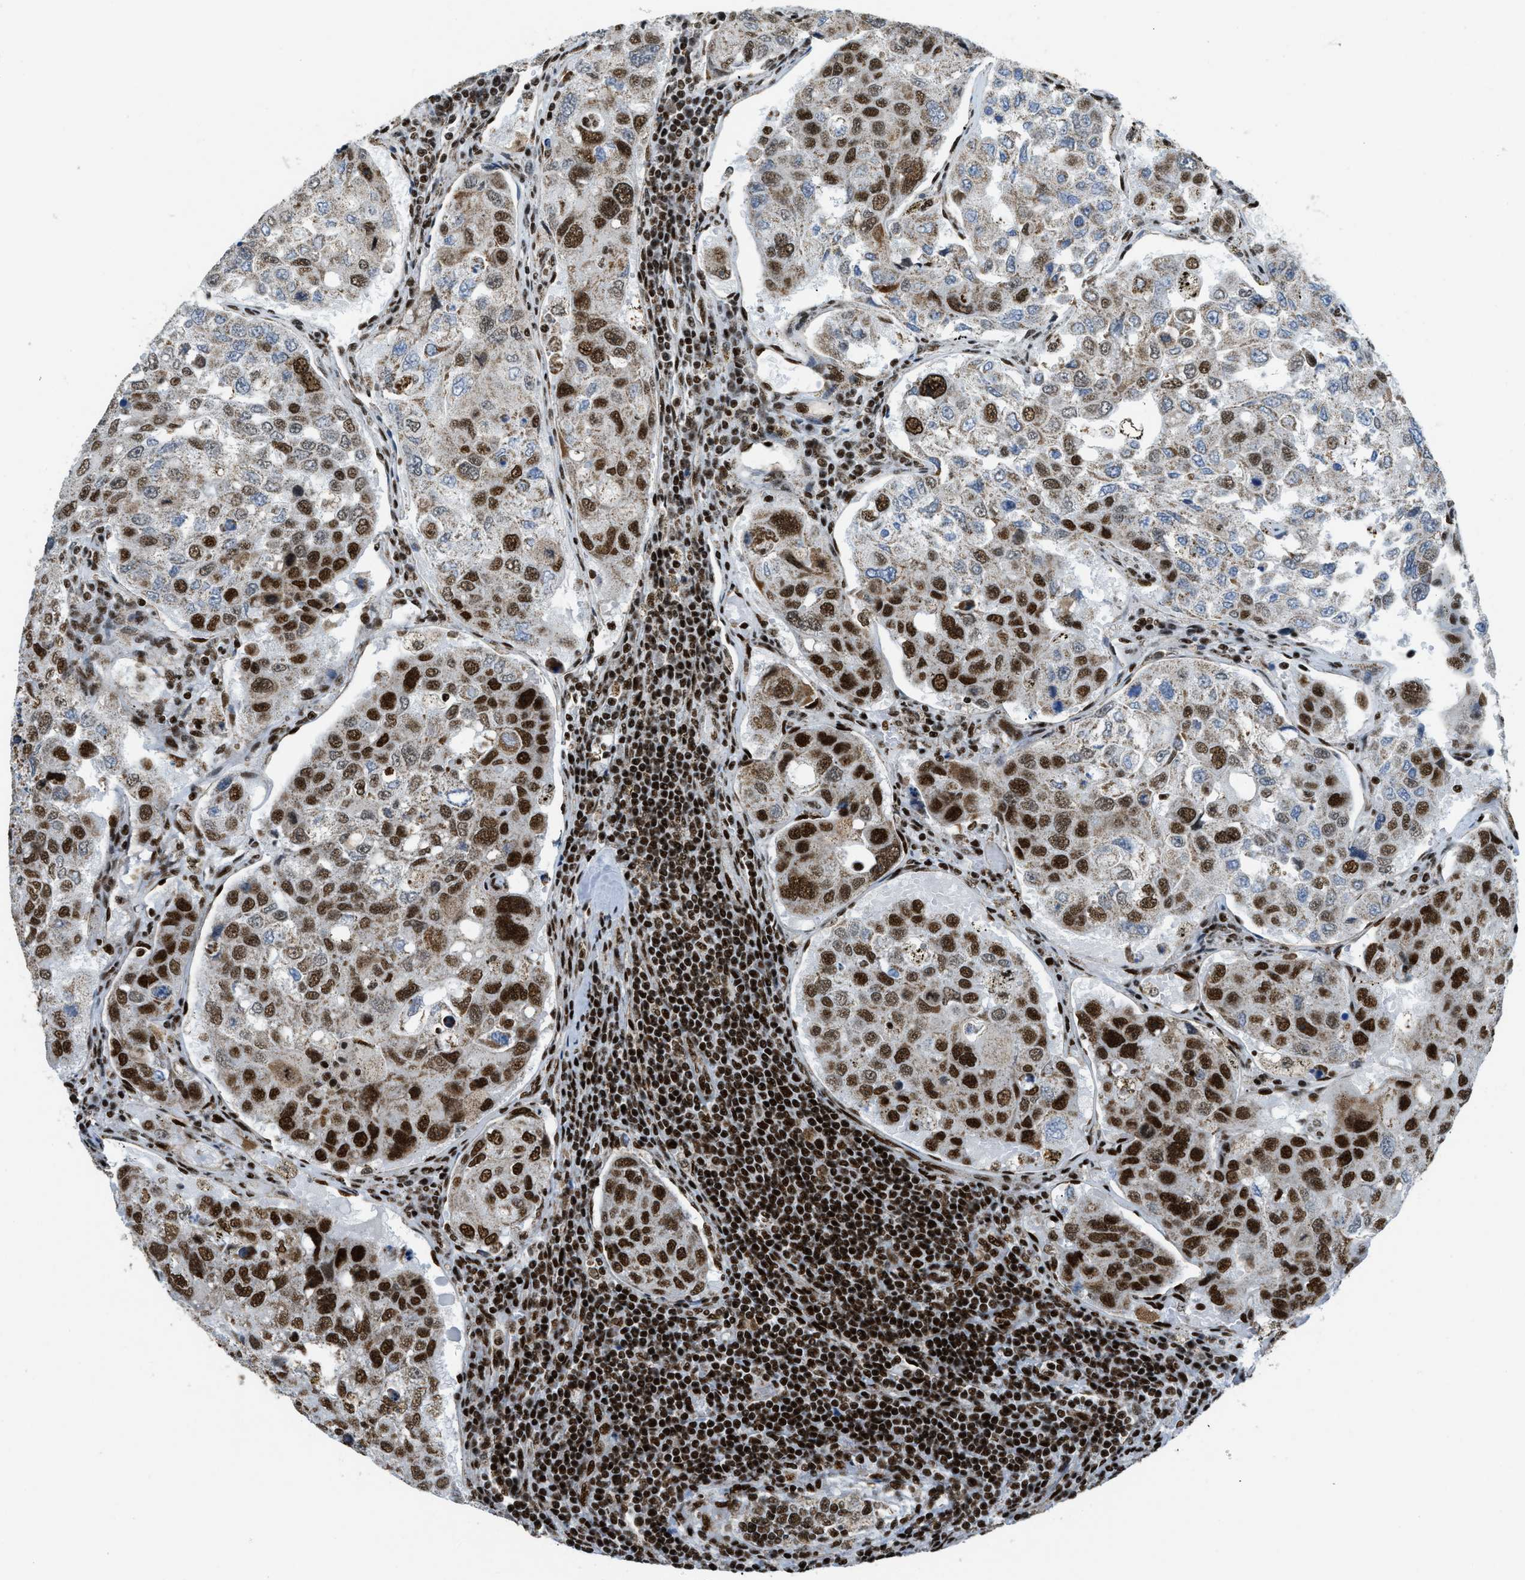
{"staining": {"intensity": "strong", "quantity": "25%-75%", "location": "cytoplasmic/membranous,nuclear"}, "tissue": "urothelial cancer", "cell_type": "Tumor cells", "image_type": "cancer", "snomed": [{"axis": "morphology", "description": "Urothelial carcinoma, High grade"}, {"axis": "topography", "description": "Lymph node"}, {"axis": "topography", "description": "Urinary bladder"}], "caption": "DAB (3,3'-diaminobenzidine) immunohistochemical staining of human urothelial cancer shows strong cytoplasmic/membranous and nuclear protein staining in about 25%-75% of tumor cells.", "gene": "GABPB1", "patient": {"sex": "male", "age": 51}}